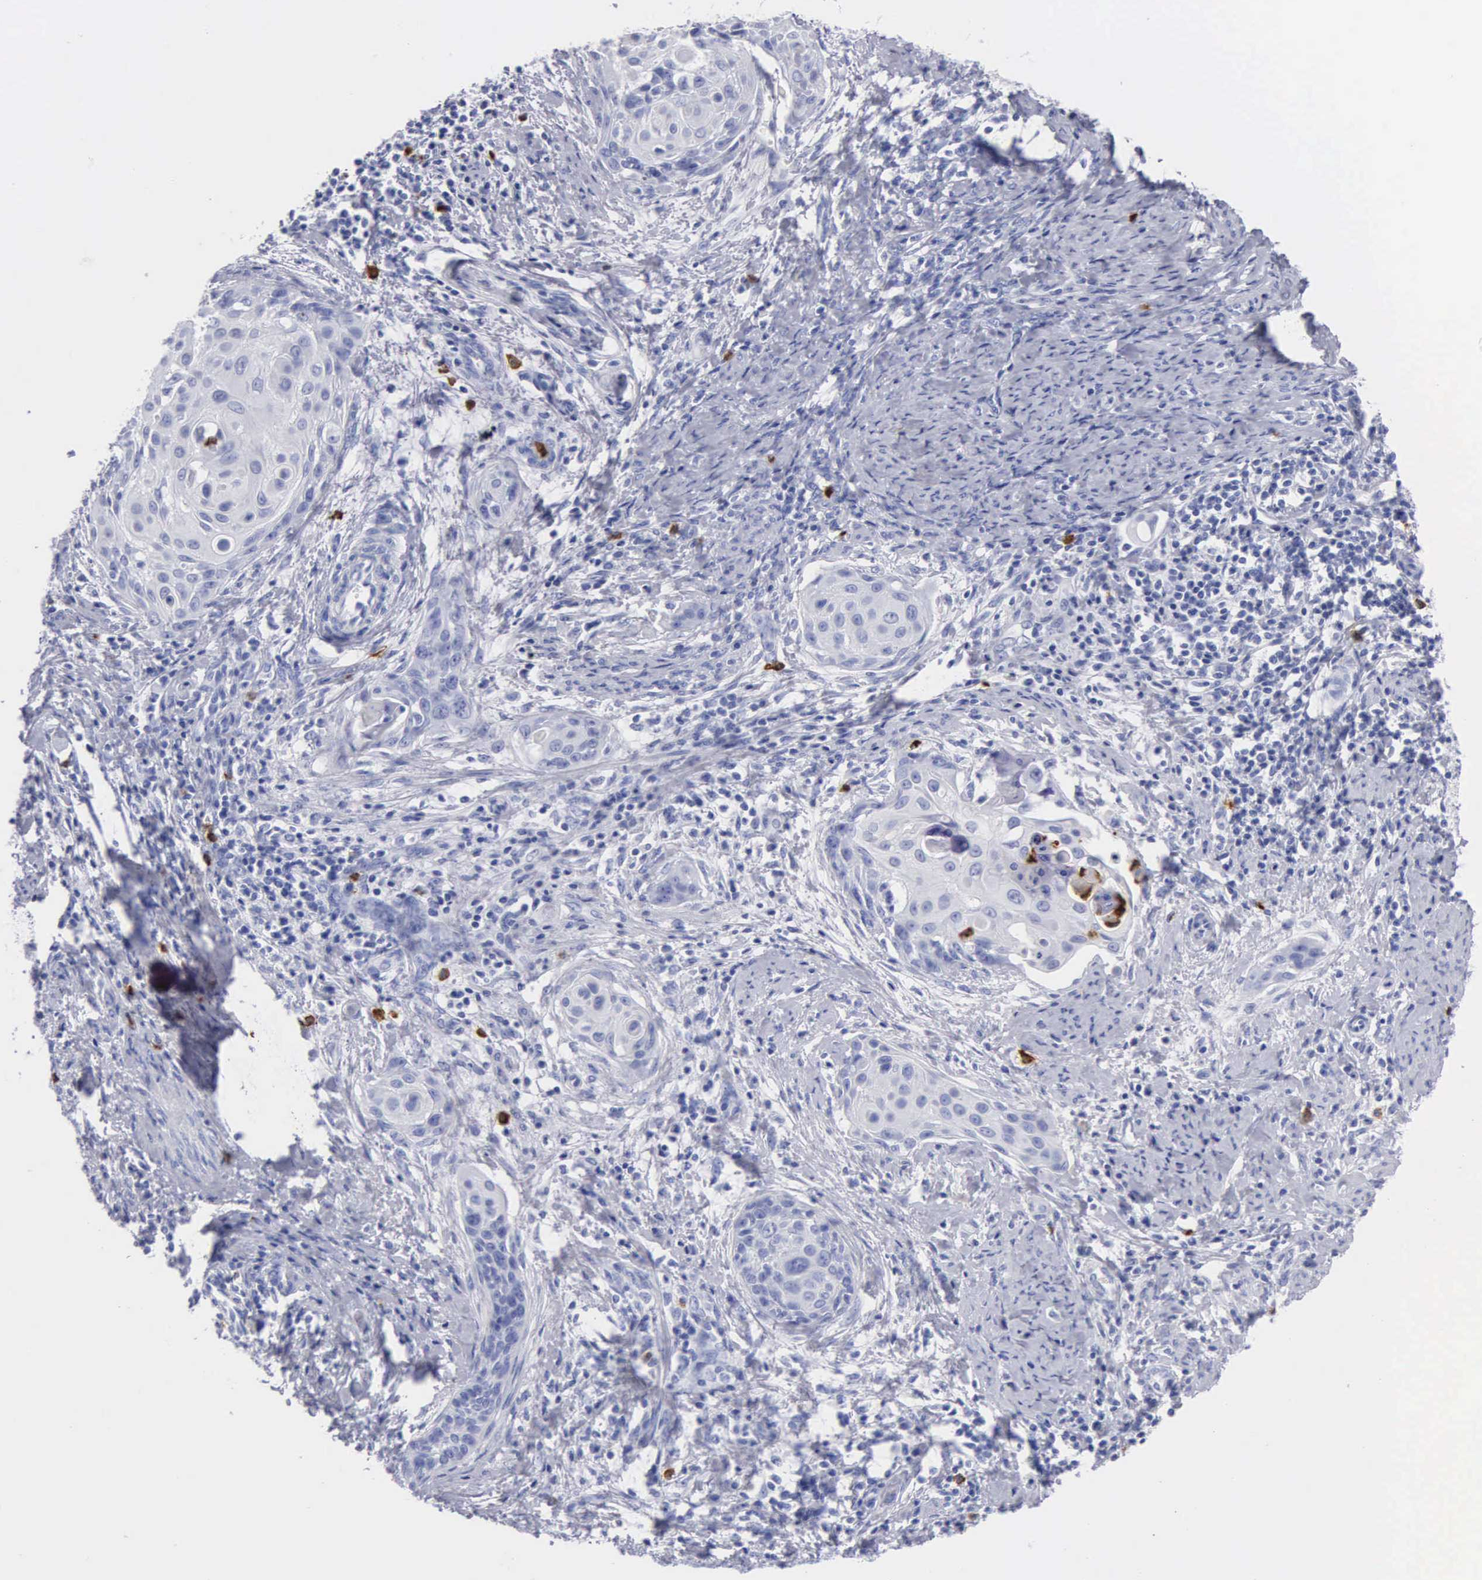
{"staining": {"intensity": "negative", "quantity": "none", "location": "none"}, "tissue": "cervical cancer", "cell_type": "Tumor cells", "image_type": "cancer", "snomed": [{"axis": "morphology", "description": "Squamous cell carcinoma, NOS"}, {"axis": "topography", "description": "Cervix"}], "caption": "There is no significant positivity in tumor cells of cervical cancer. (Immunohistochemistry (ihc), brightfield microscopy, high magnification).", "gene": "CTSG", "patient": {"sex": "female", "age": 33}}